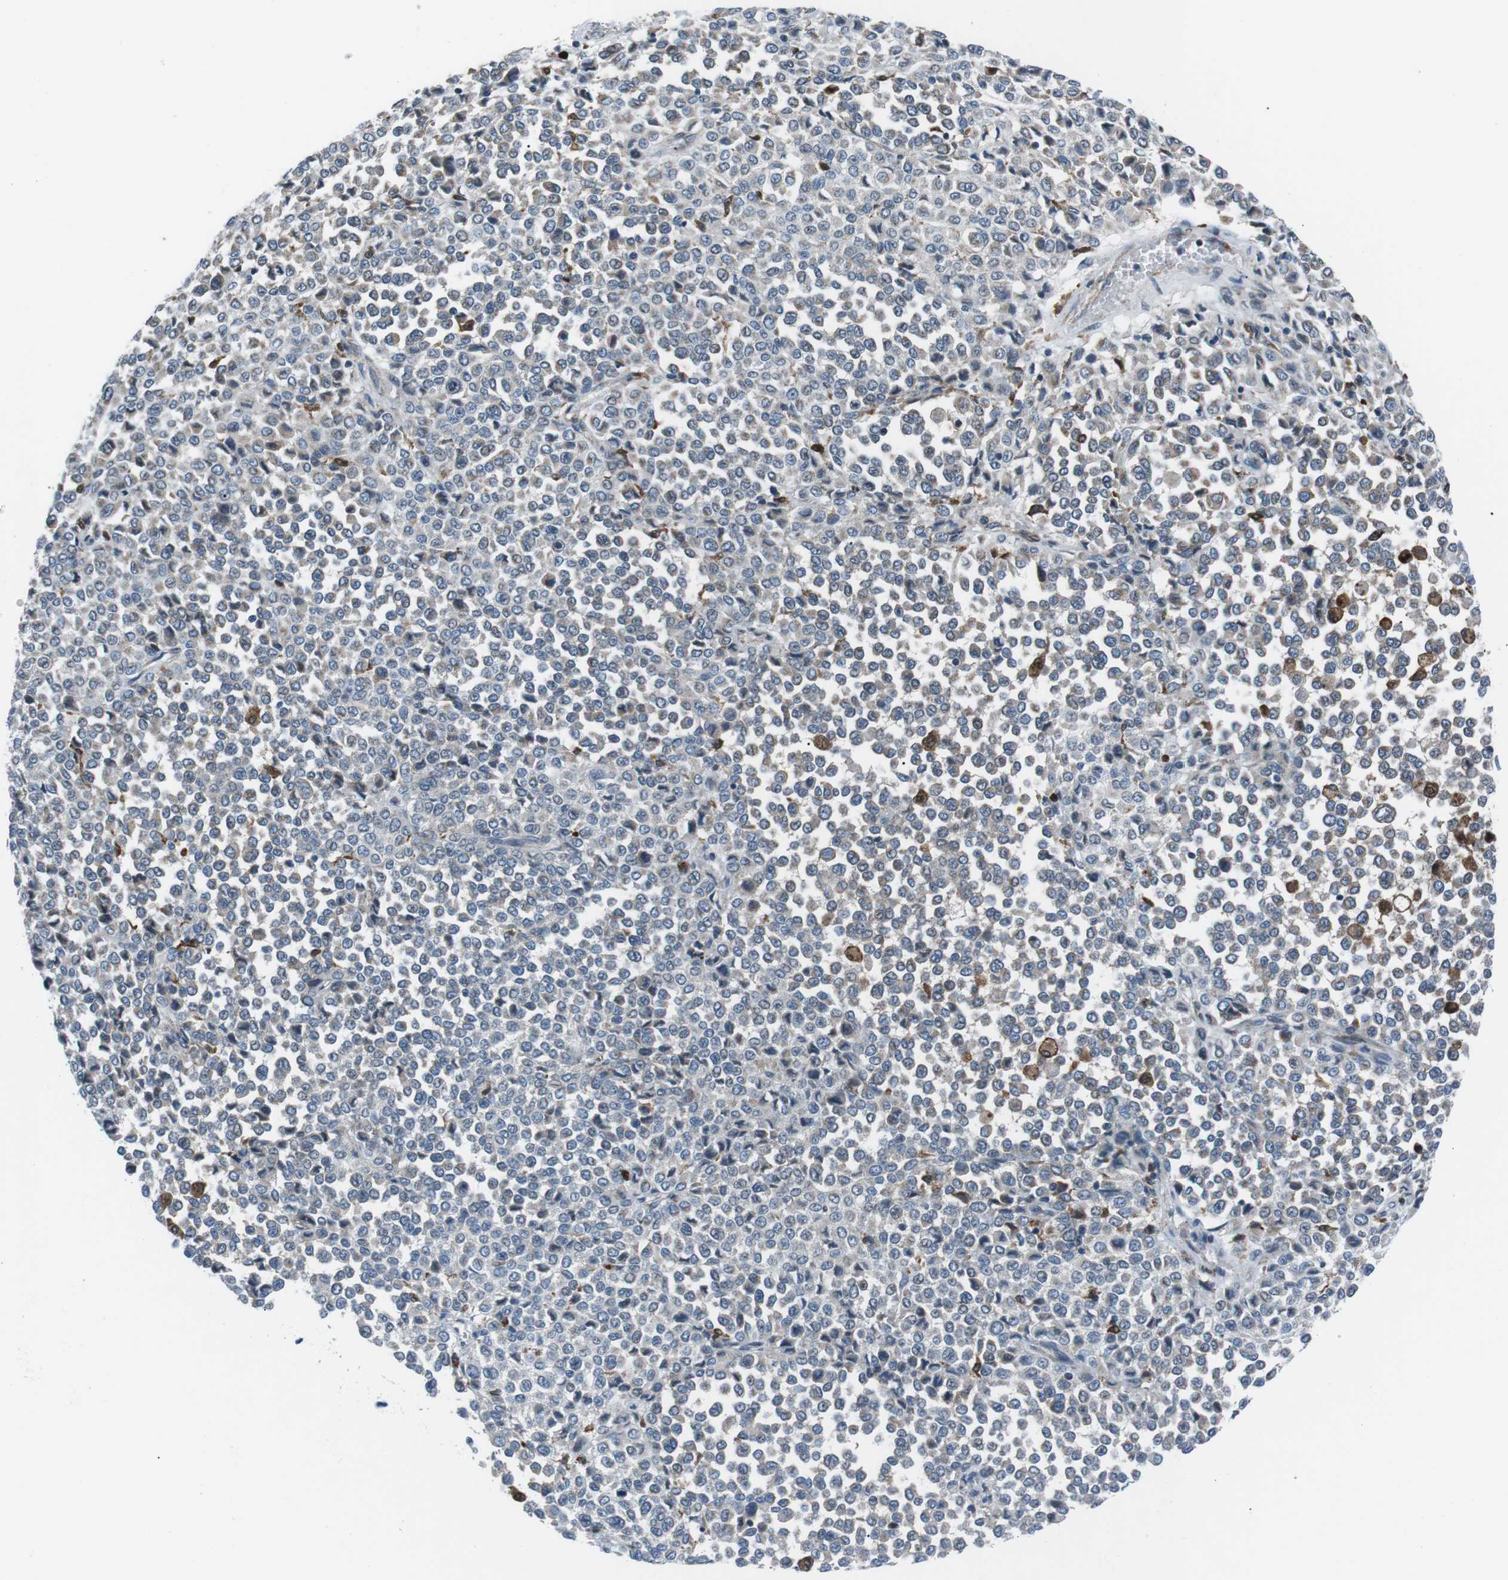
{"staining": {"intensity": "negative", "quantity": "none", "location": "none"}, "tissue": "melanoma", "cell_type": "Tumor cells", "image_type": "cancer", "snomed": [{"axis": "morphology", "description": "Malignant melanoma, Metastatic site"}, {"axis": "topography", "description": "Pancreas"}], "caption": "There is no significant staining in tumor cells of malignant melanoma (metastatic site).", "gene": "BLNK", "patient": {"sex": "female", "age": 30}}